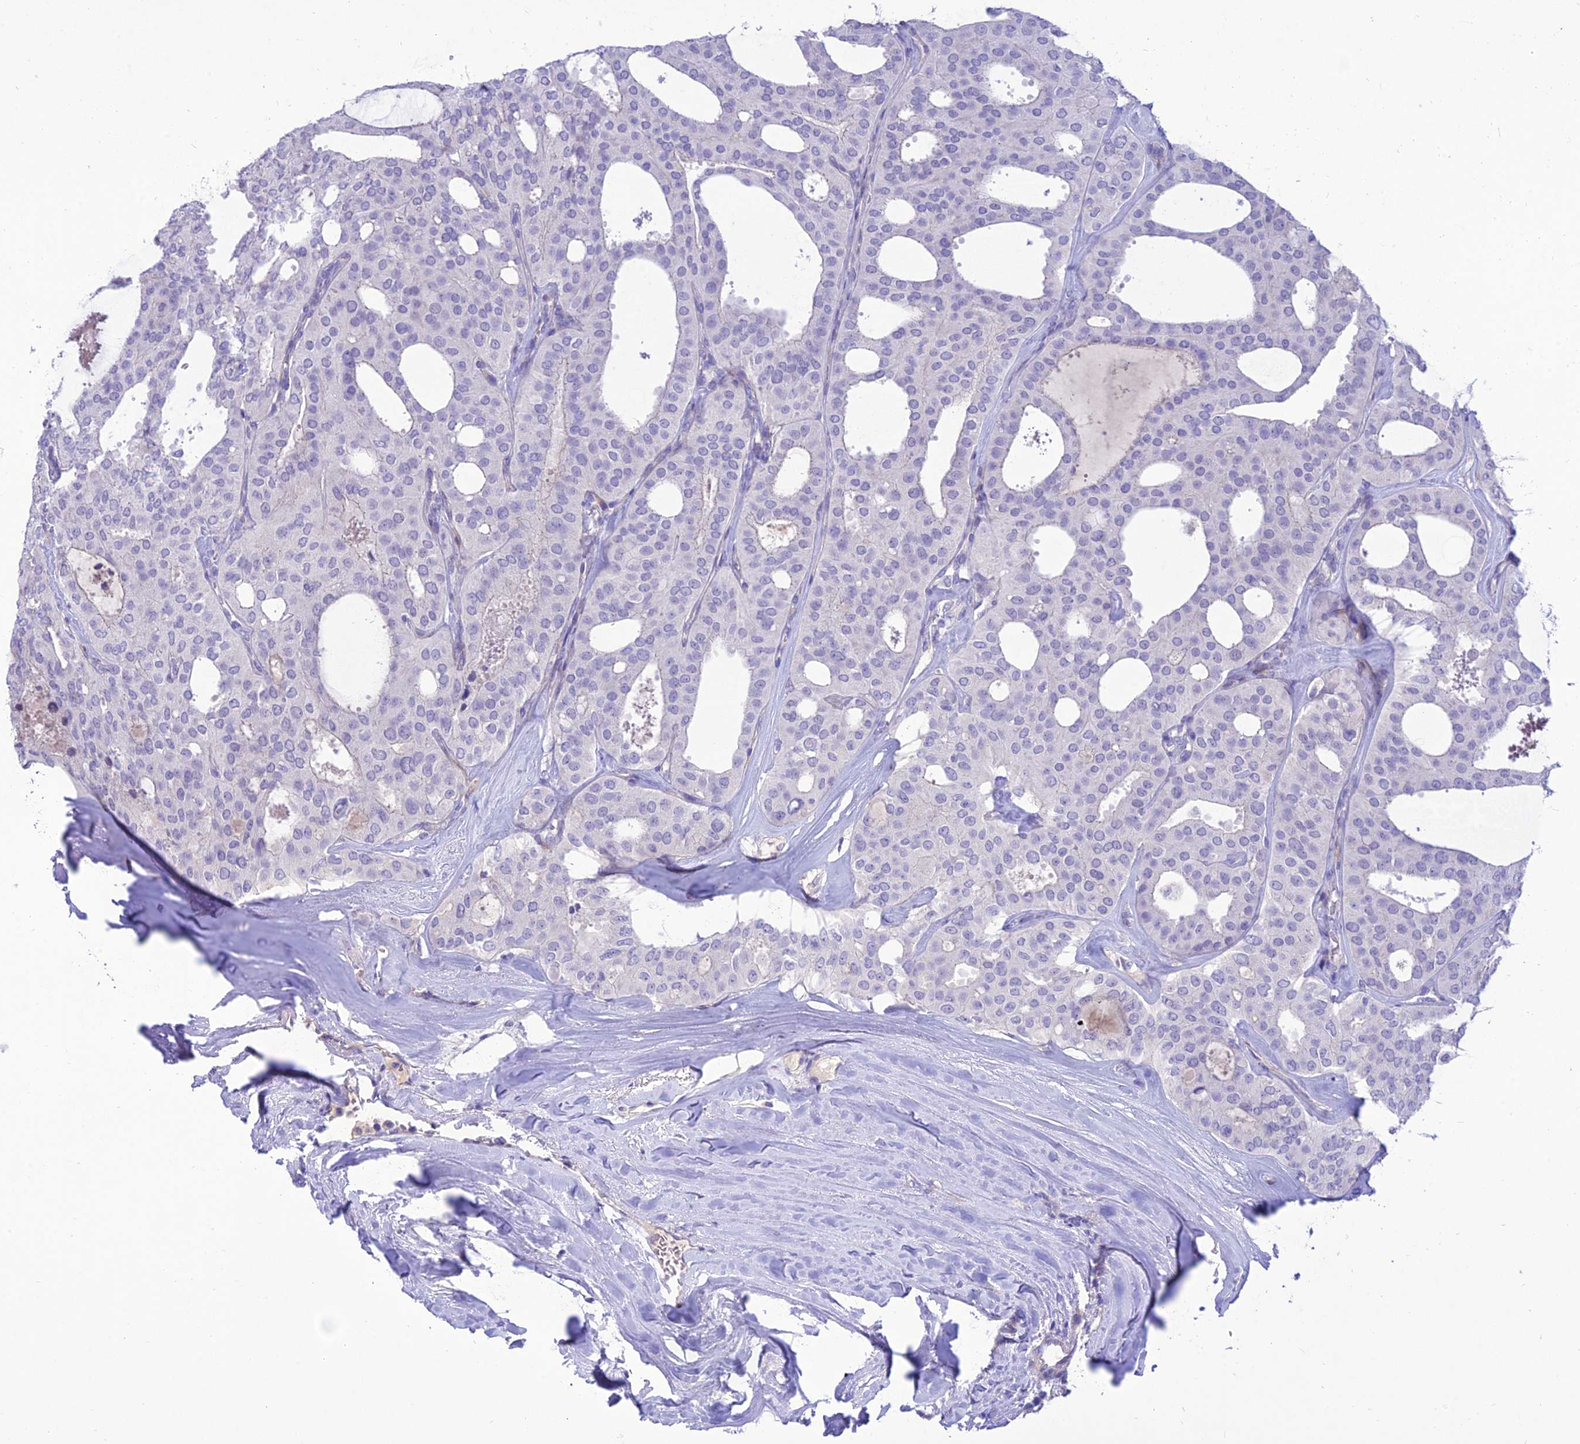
{"staining": {"intensity": "negative", "quantity": "none", "location": "none"}, "tissue": "thyroid cancer", "cell_type": "Tumor cells", "image_type": "cancer", "snomed": [{"axis": "morphology", "description": "Follicular adenoma carcinoma, NOS"}, {"axis": "topography", "description": "Thyroid gland"}], "caption": "There is no significant staining in tumor cells of thyroid cancer (follicular adenoma carcinoma).", "gene": "TEKT3", "patient": {"sex": "male", "age": 75}}